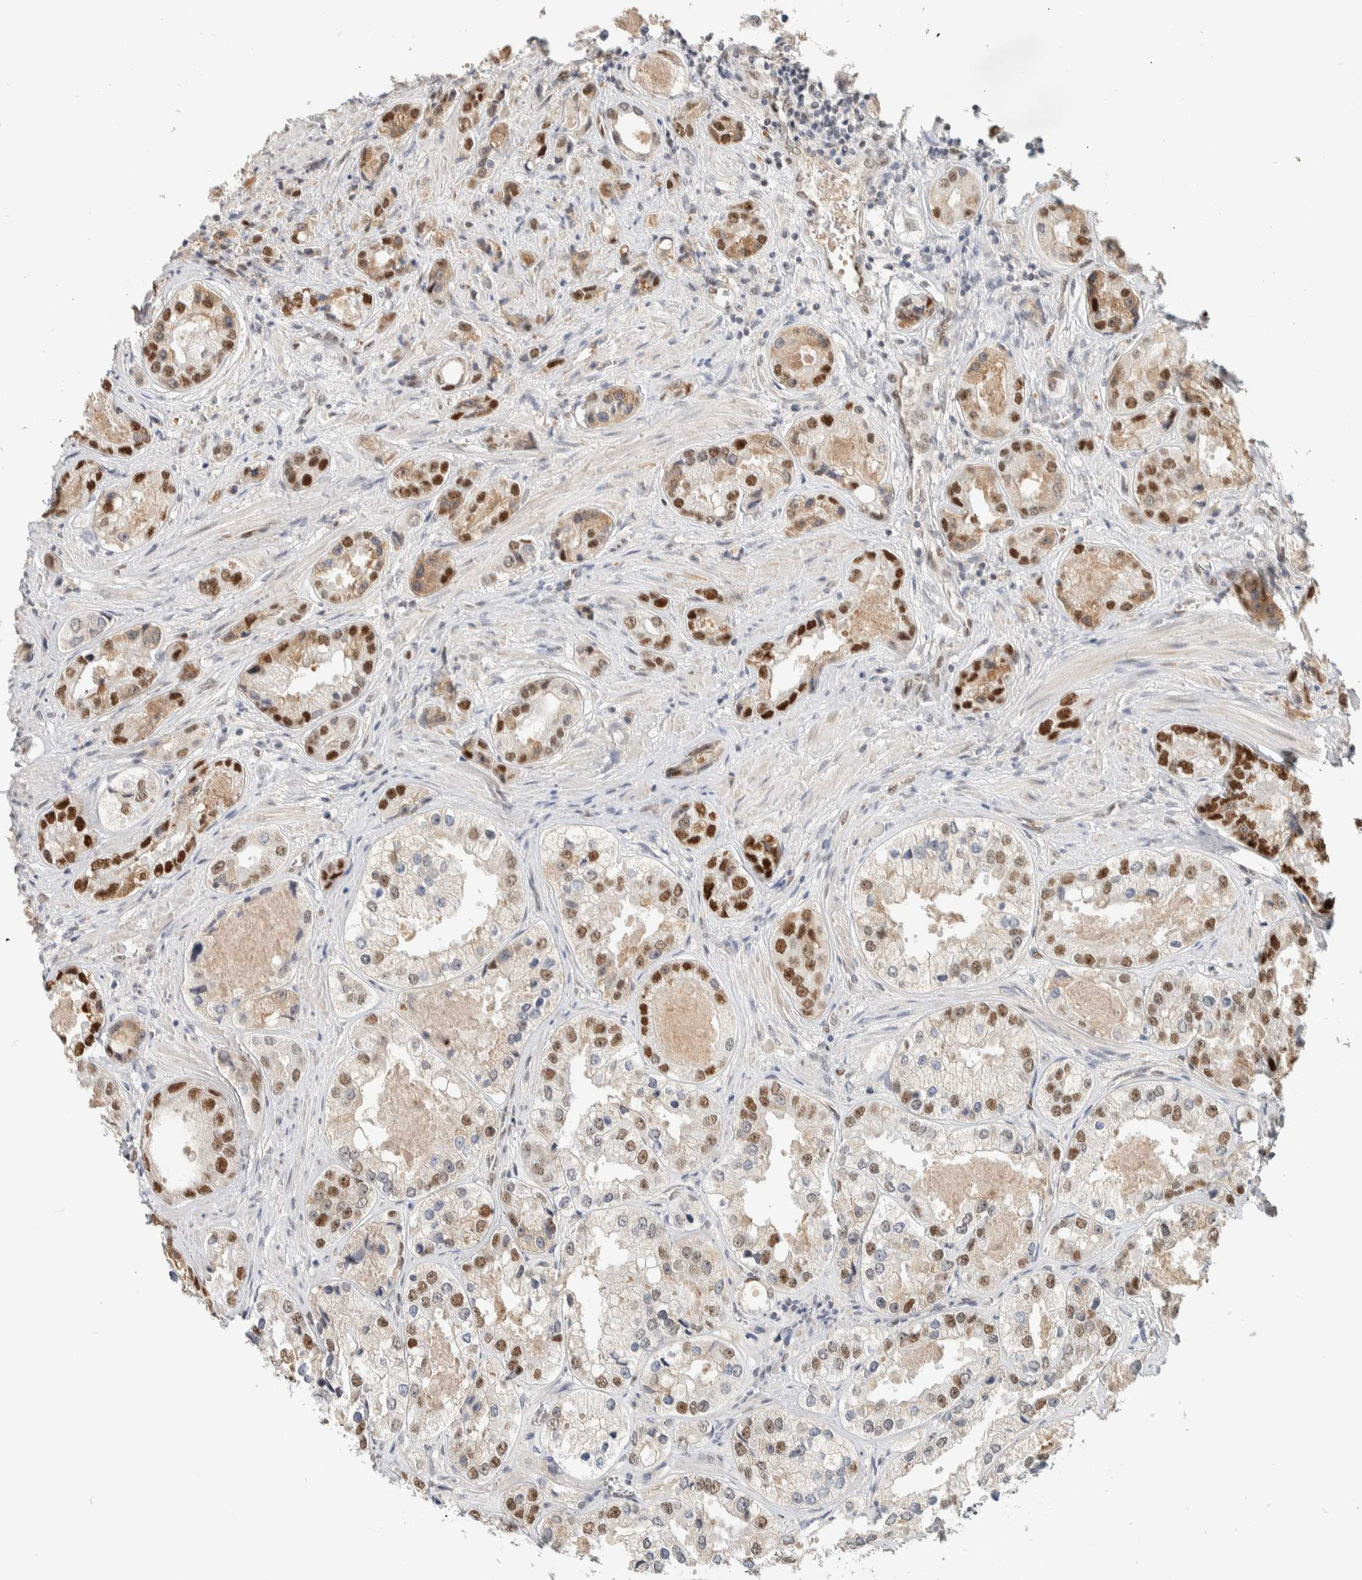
{"staining": {"intensity": "moderate", "quantity": ">75%", "location": "nuclear"}, "tissue": "prostate cancer", "cell_type": "Tumor cells", "image_type": "cancer", "snomed": [{"axis": "morphology", "description": "Adenocarcinoma, High grade"}, {"axis": "topography", "description": "Prostate"}], "caption": "Immunohistochemistry (IHC) photomicrograph of human prostate high-grade adenocarcinoma stained for a protein (brown), which reveals medium levels of moderate nuclear staining in about >75% of tumor cells.", "gene": "PUS7", "patient": {"sex": "male", "age": 61}}